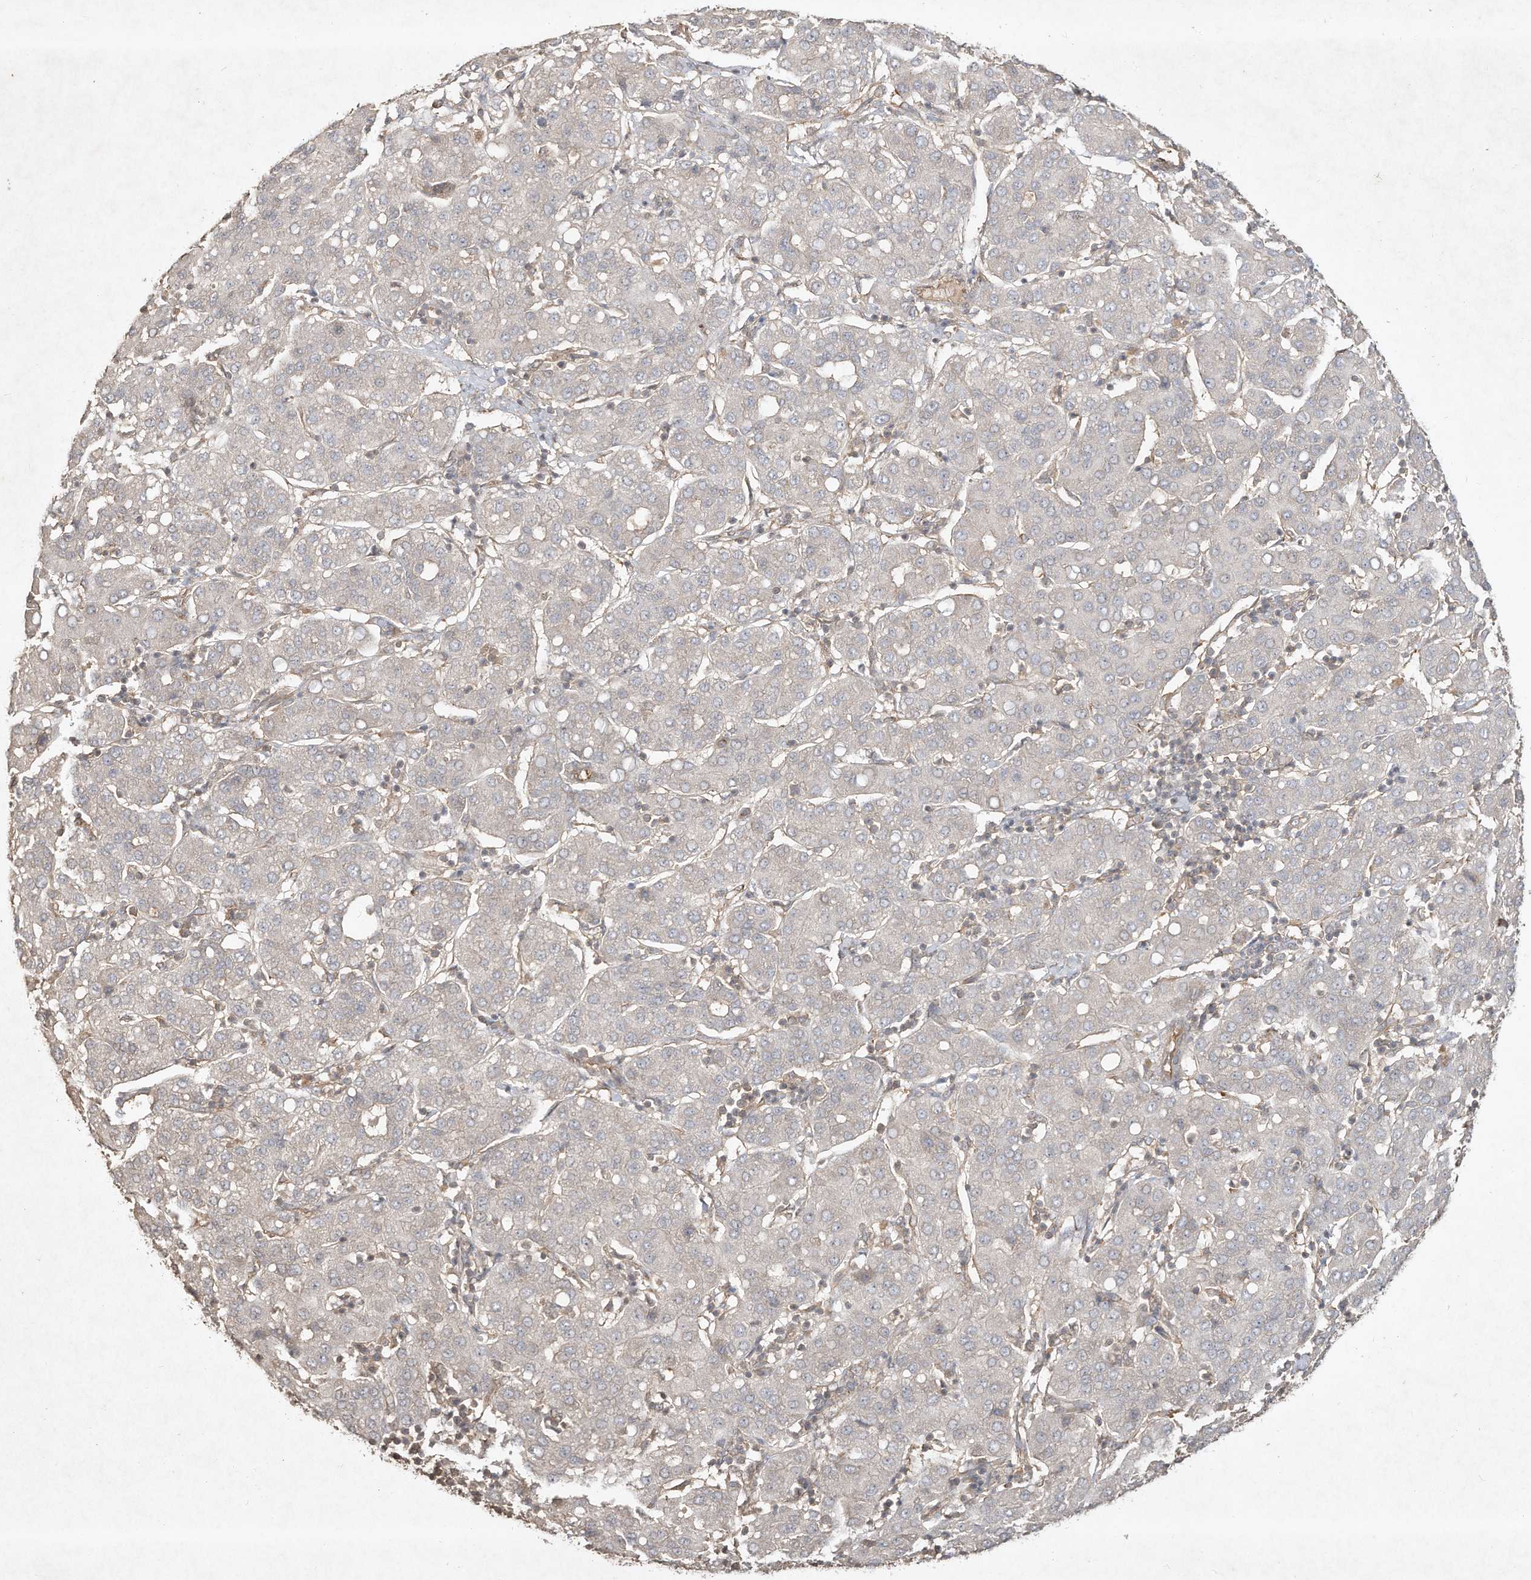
{"staining": {"intensity": "negative", "quantity": "none", "location": "none"}, "tissue": "liver cancer", "cell_type": "Tumor cells", "image_type": "cancer", "snomed": [{"axis": "morphology", "description": "Carcinoma, Hepatocellular, NOS"}, {"axis": "topography", "description": "Liver"}], "caption": "Immunohistochemical staining of liver cancer exhibits no significant expression in tumor cells.", "gene": "DYNC1I2", "patient": {"sex": "male", "age": 65}}